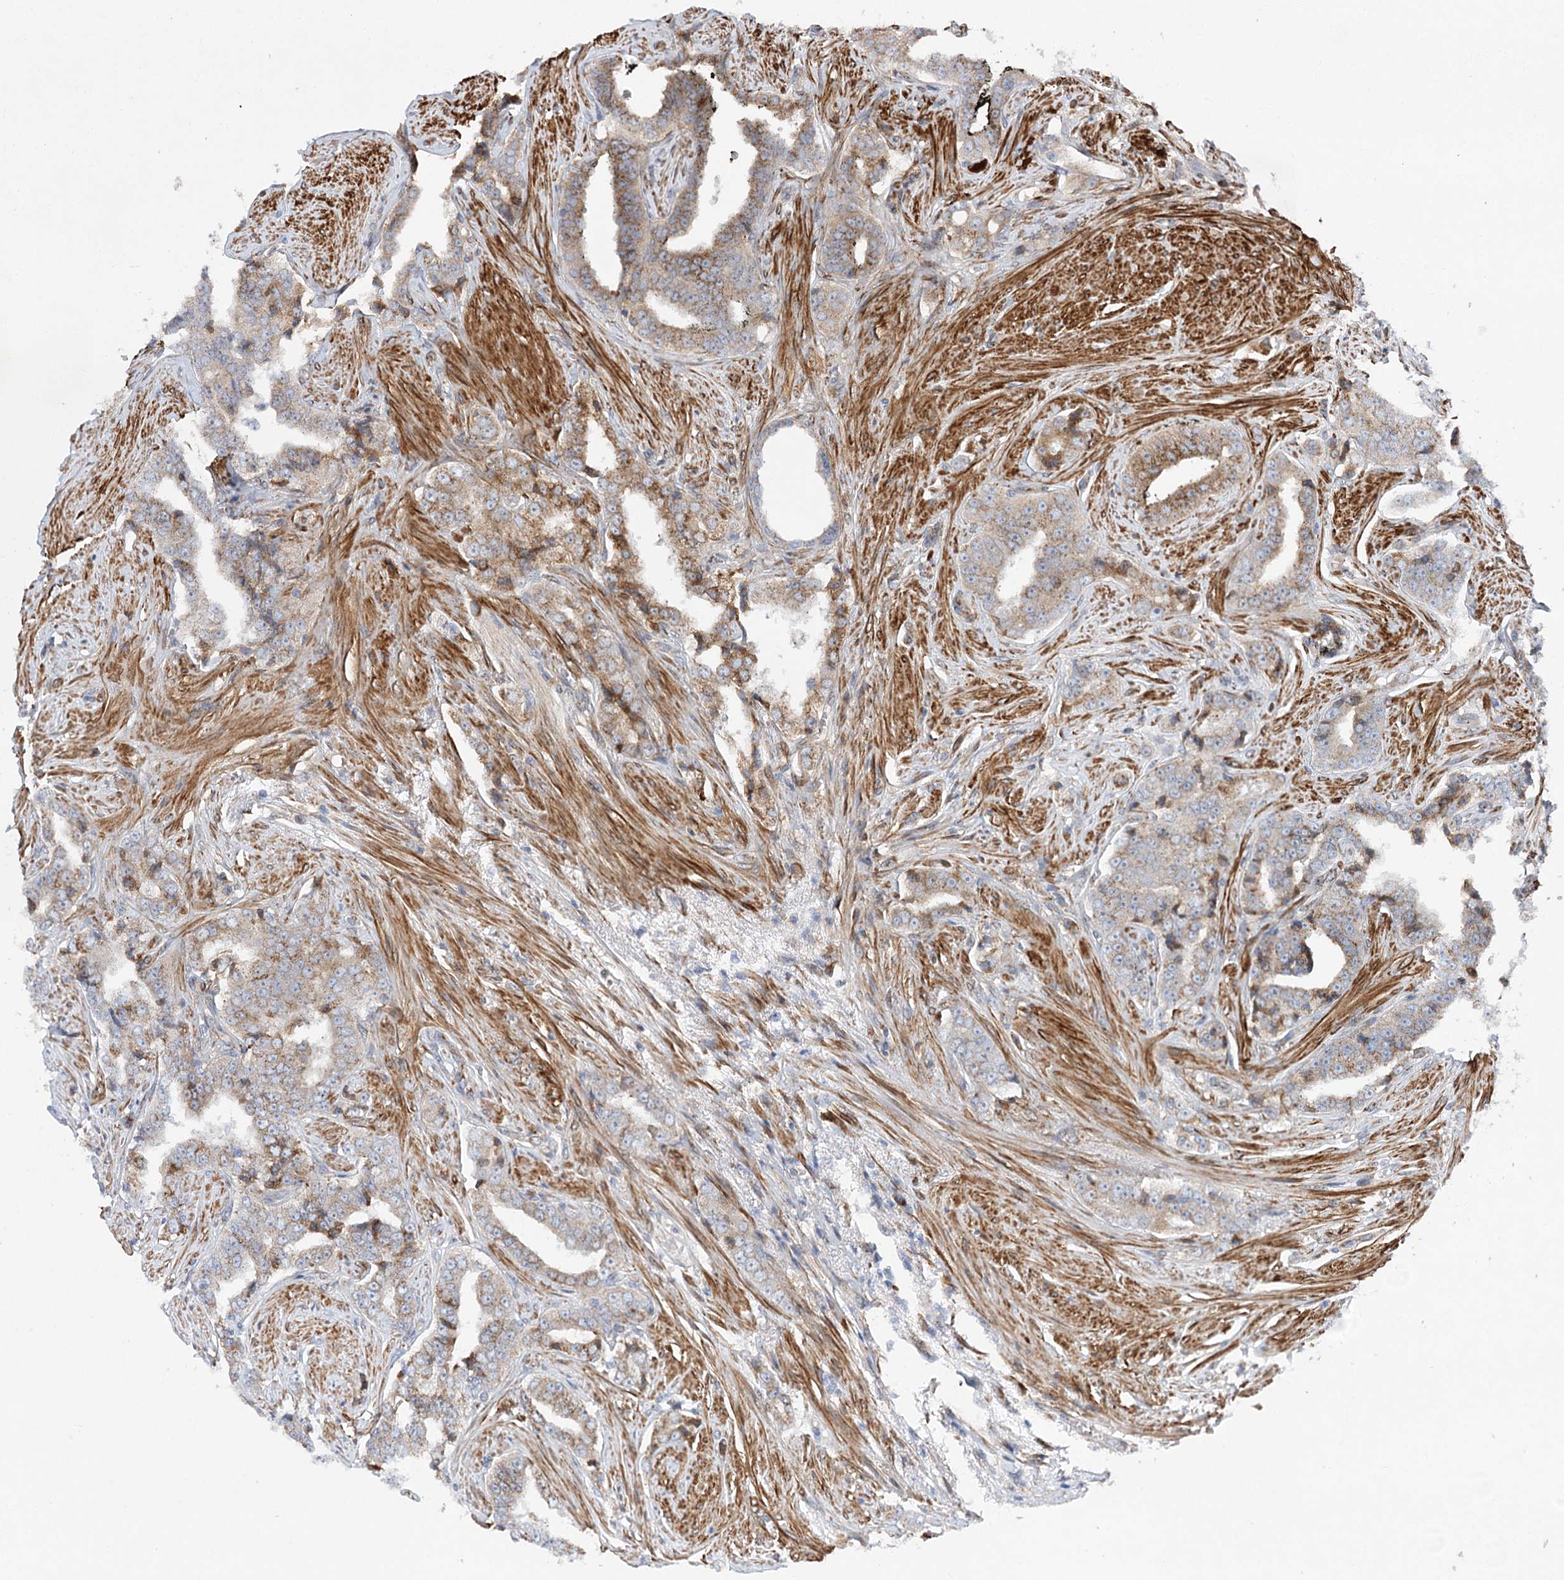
{"staining": {"intensity": "moderate", "quantity": ">75%", "location": "cytoplasmic/membranous"}, "tissue": "prostate cancer", "cell_type": "Tumor cells", "image_type": "cancer", "snomed": [{"axis": "morphology", "description": "Adenocarcinoma, High grade"}, {"axis": "topography", "description": "Prostate"}], "caption": "Moderate cytoplasmic/membranous staining is seen in about >75% of tumor cells in prostate cancer. (DAB = brown stain, brightfield microscopy at high magnification).", "gene": "ABRAXAS2", "patient": {"sex": "male", "age": 71}}